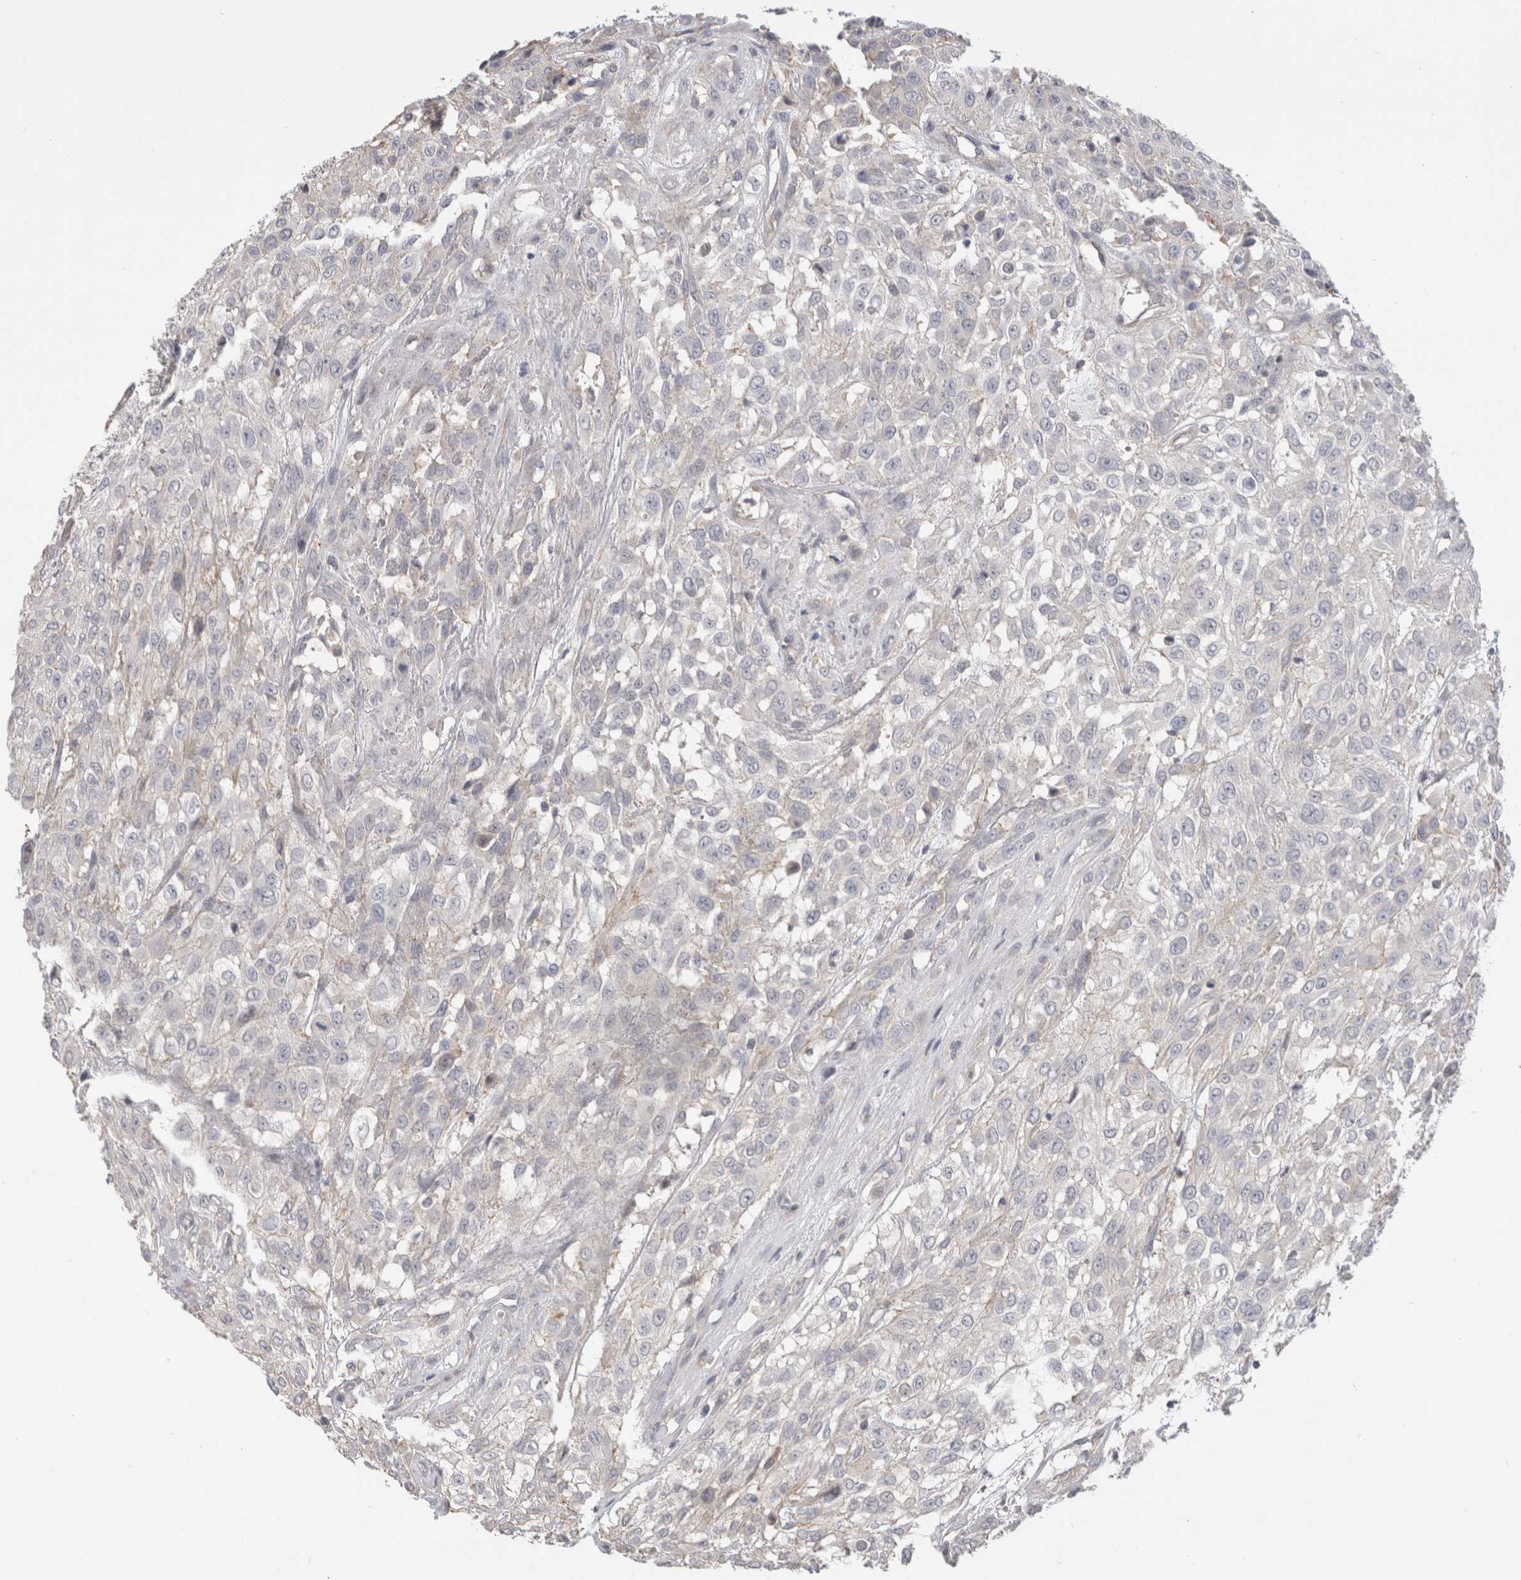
{"staining": {"intensity": "weak", "quantity": "<25%", "location": "cytoplasmic/membranous"}, "tissue": "urothelial cancer", "cell_type": "Tumor cells", "image_type": "cancer", "snomed": [{"axis": "morphology", "description": "Urothelial carcinoma, High grade"}, {"axis": "topography", "description": "Urinary bladder"}], "caption": "Human urothelial carcinoma (high-grade) stained for a protein using IHC exhibits no staining in tumor cells.", "gene": "AFP", "patient": {"sex": "male", "age": 57}}